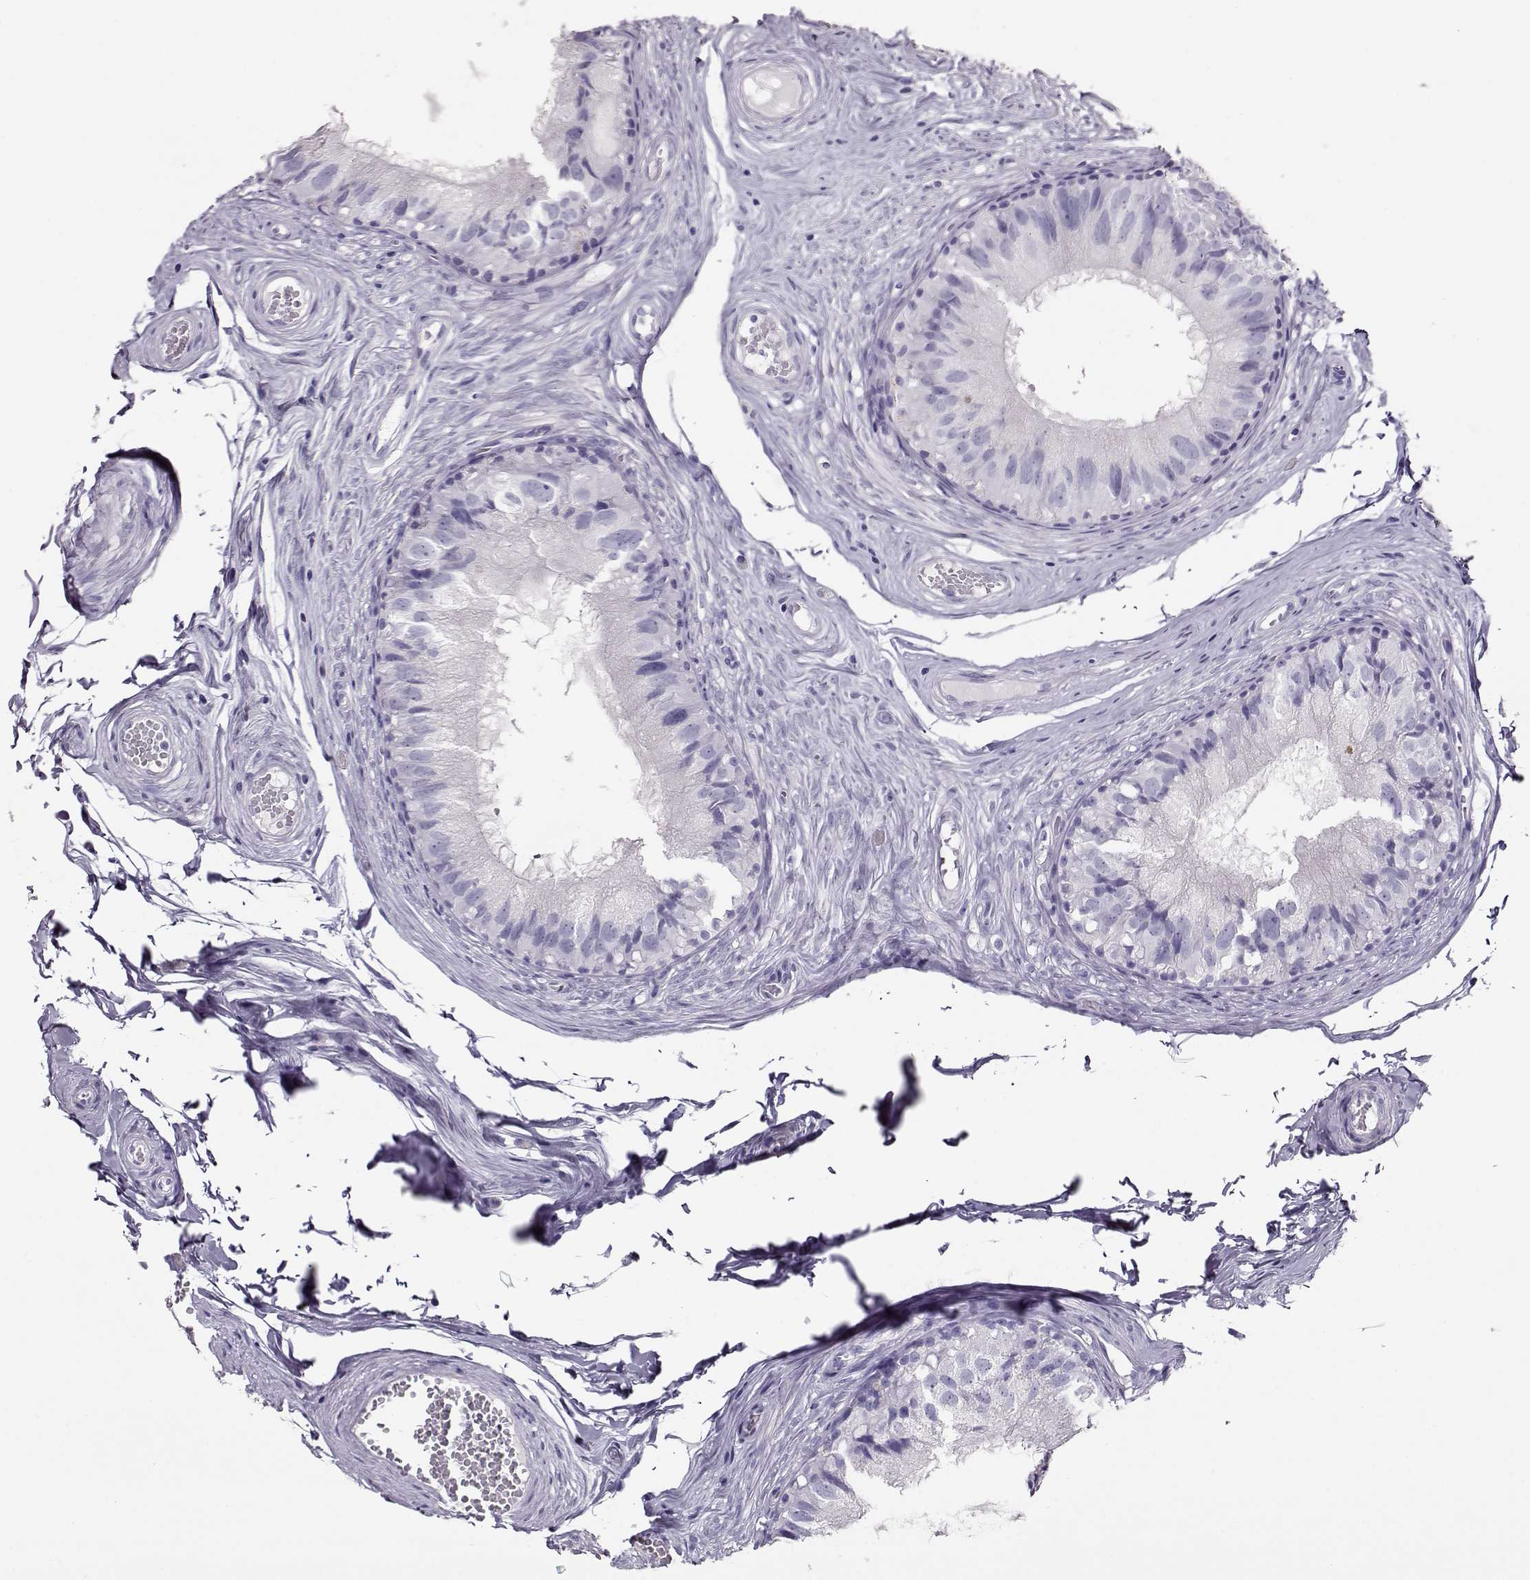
{"staining": {"intensity": "negative", "quantity": "none", "location": "none"}, "tissue": "epididymis", "cell_type": "Glandular cells", "image_type": "normal", "snomed": [{"axis": "morphology", "description": "Normal tissue, NOS"}, {"axis": "topography", "description": "Epididymis"}], "caption": "Immunohistochemistry (IHC) of unremarkable human epididymis exhibits no positivity in glandular cells.", "gene": "ACTN2", "patient": {"sex": "male", "age": 45}}